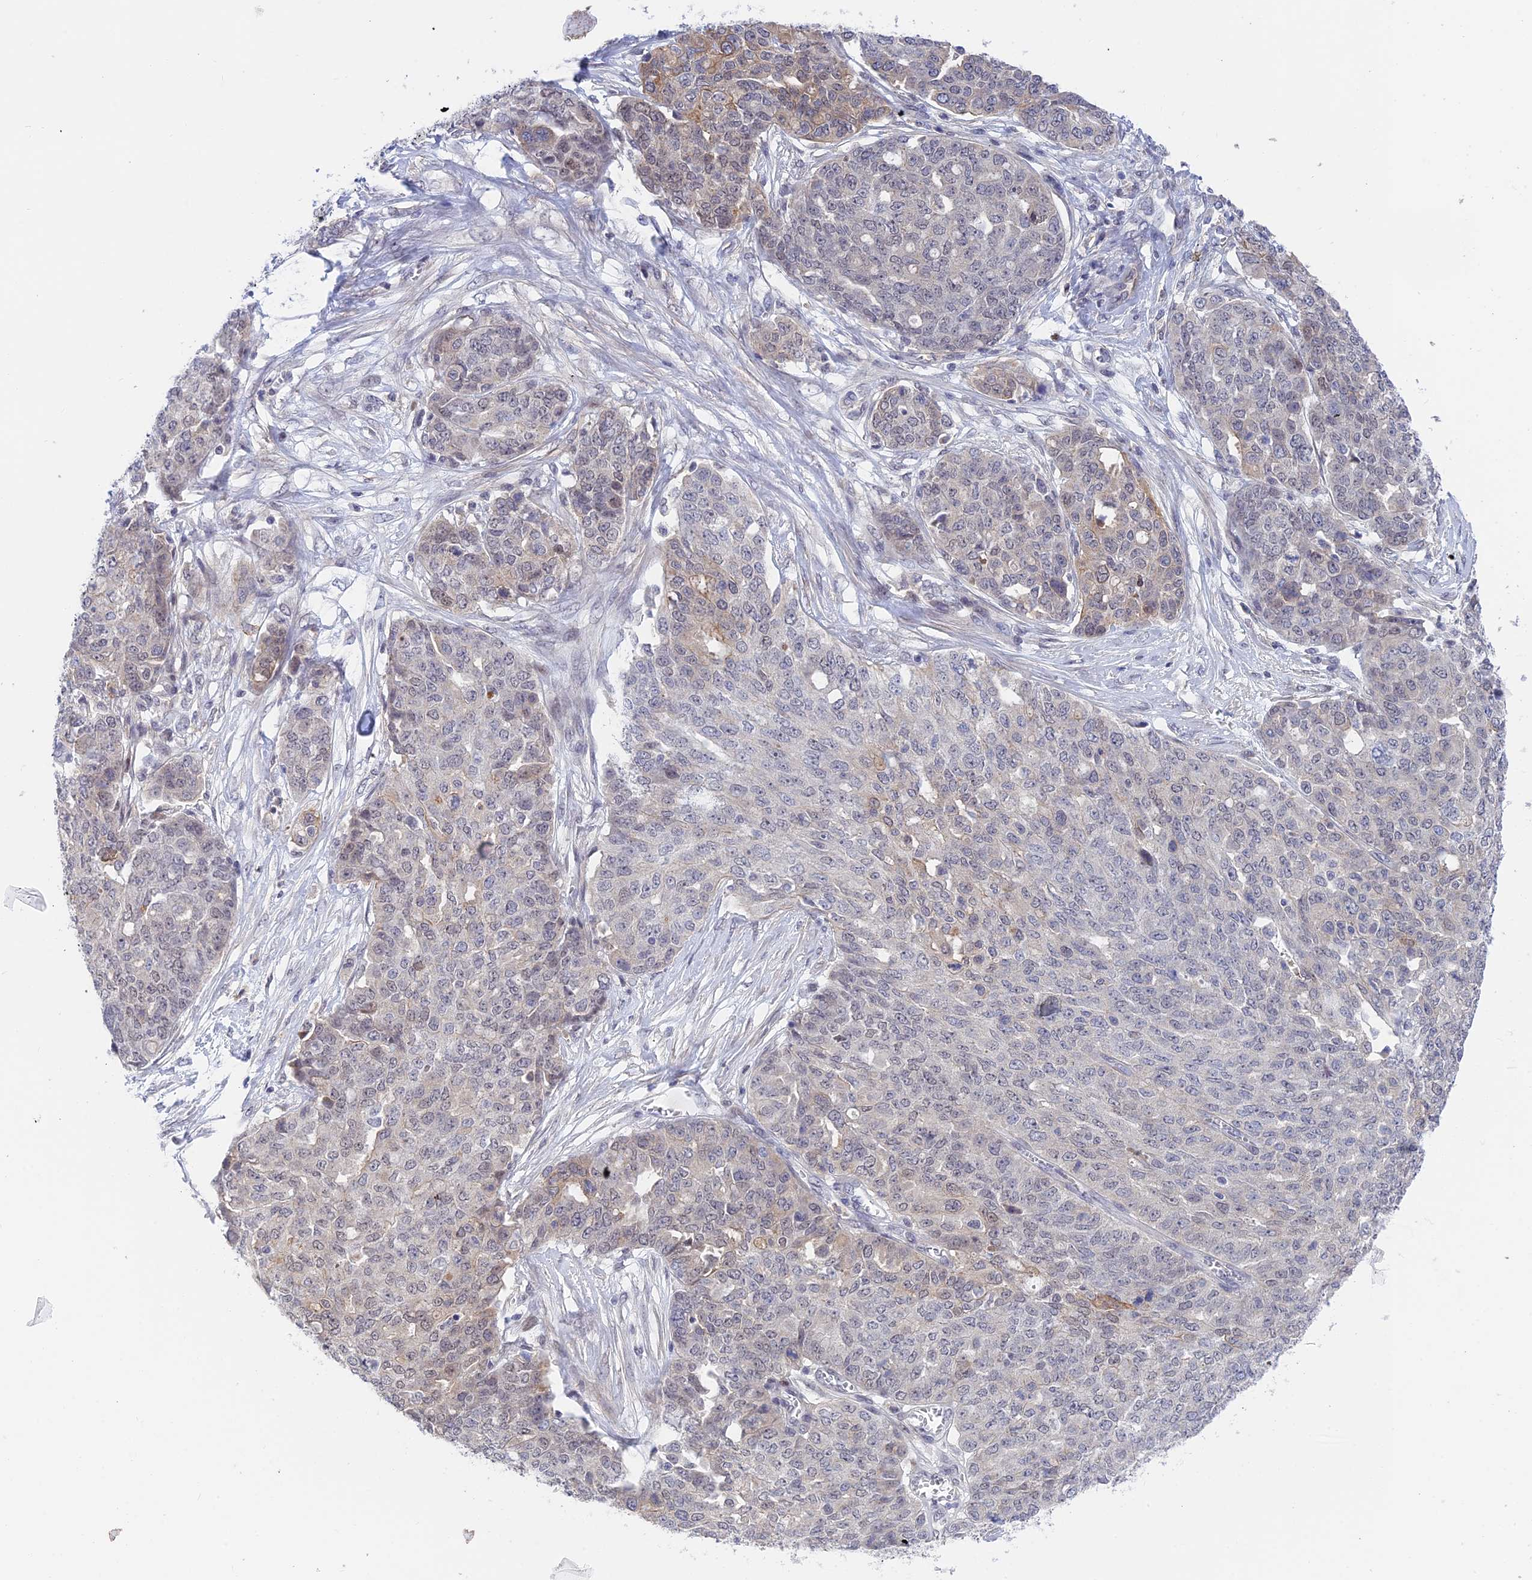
{"staining": {"intensity": "weak", "quantity": "<25%", "location": "cytoplasmic/membranous,nuclear"}, "tissue": "ovarian cancer", "cell_type": "Tumor cells", "image_type": "cancer", "snomed": [{"axis": "morphology", "description": "Cystadenocarcinoma, serous, NOS"}, {"axis": "topography", "description": "Soft tissue"}, {"axis": "topography", "description": "Ovary"}], "caption": "Immunohistochemical staining of serous cystadenocarcinoma (ovarian) demonstrates no significant staining in tumor cells.", "gene": "TCEA1", "patient": {"sex": "female", "age": 57}}